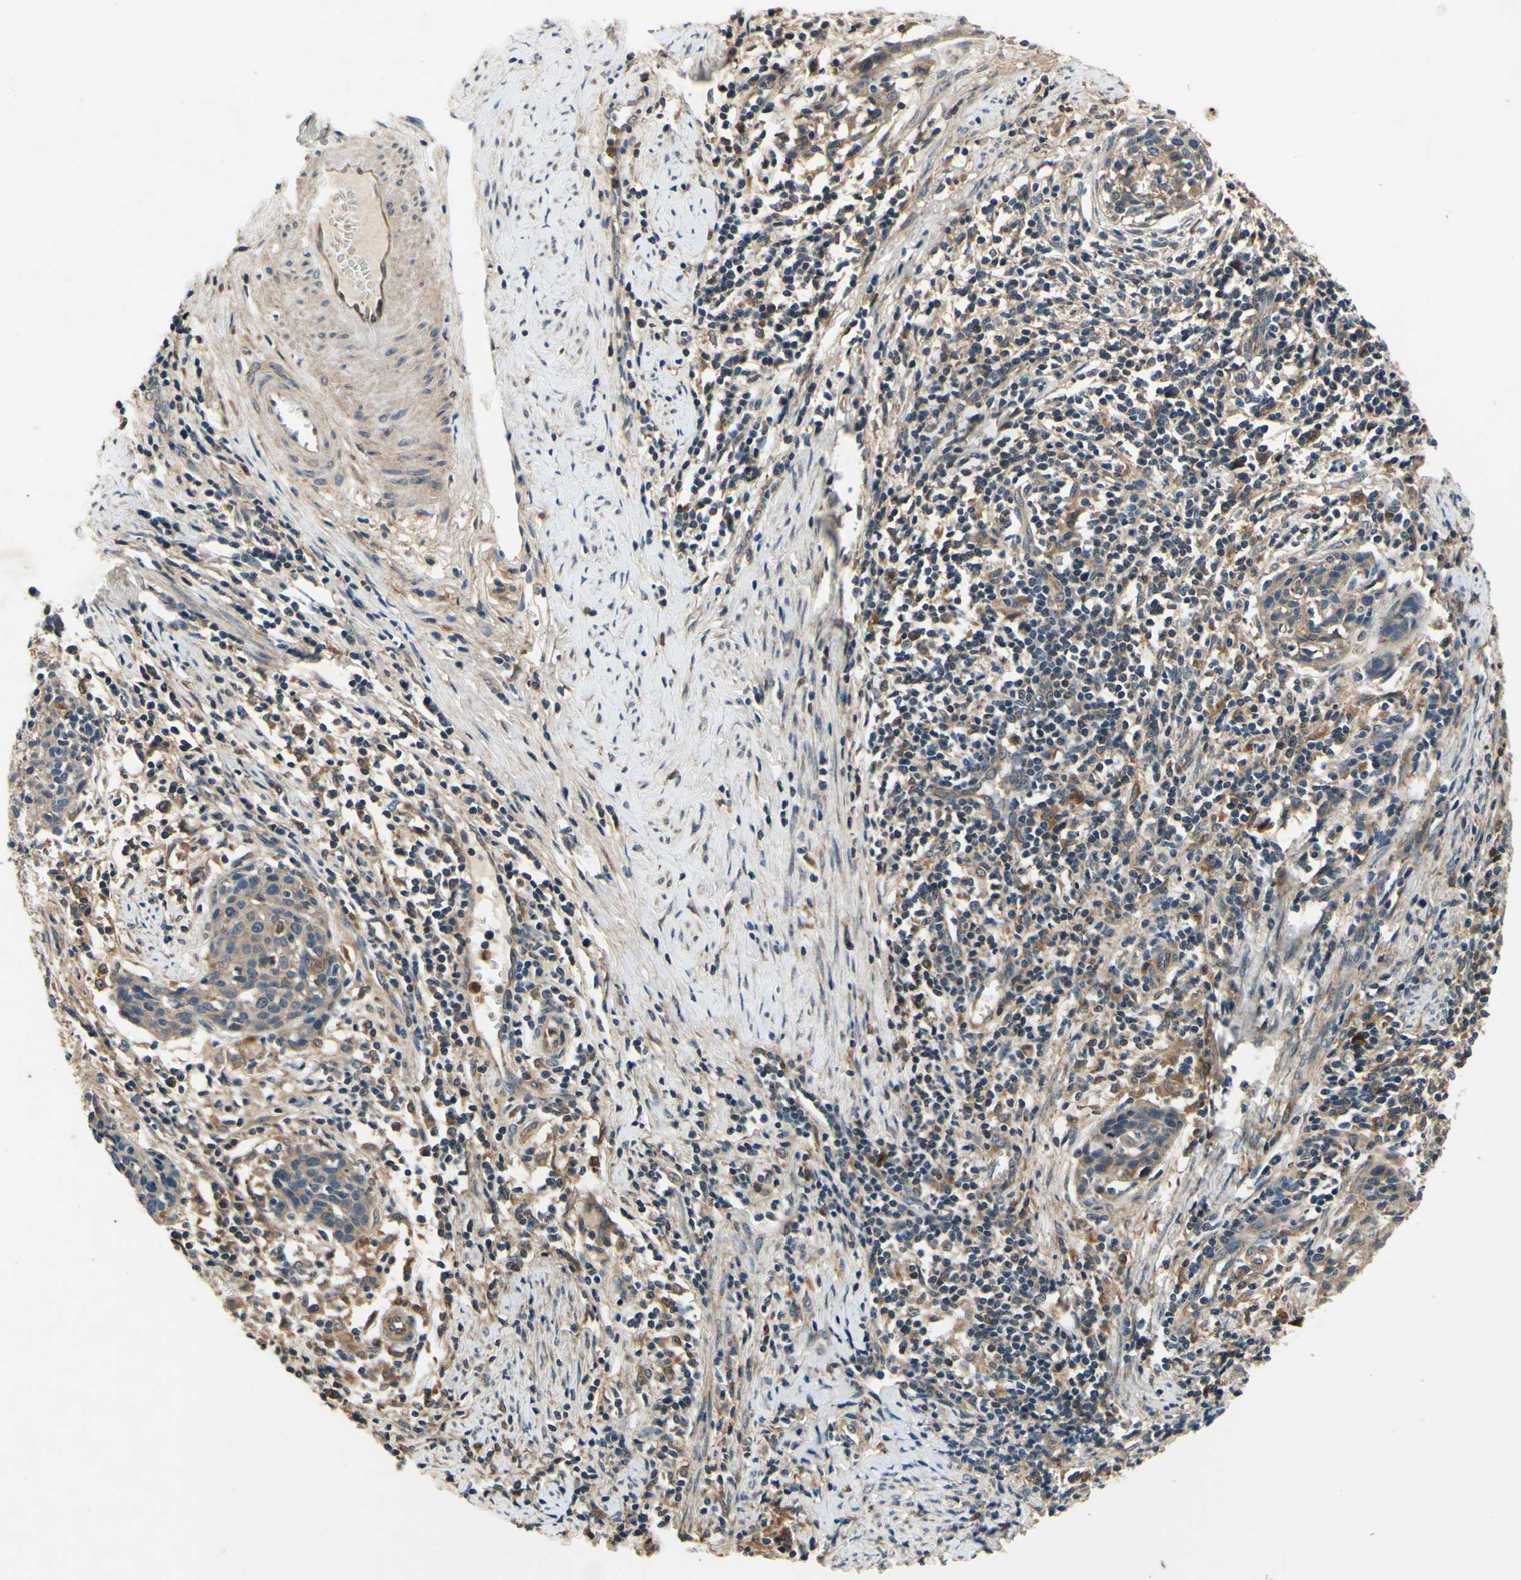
{"staining": {"intensity": "weak", "quantity": ">75%", "location": "cytoplasmic/membranous"}, "tissue": "cervical cancer", "cell_type": "Tumor cells", "image_type": "cancer", "snomed": [{"axis": "morphology", "description": "Squamous cell carcinoma, NOS"}, {"axis": "topography", "description": "Cervix"}], "caption": "There is low levels of weak cytoplasmic/membranous staining in tumor cells of cervical cancer (squamous cell carcinoma), as demonstrated by immunohistochemical staining (brown color).", "gene": "PLA2G4A", "patient": {"sex": "female", "age": 38}}